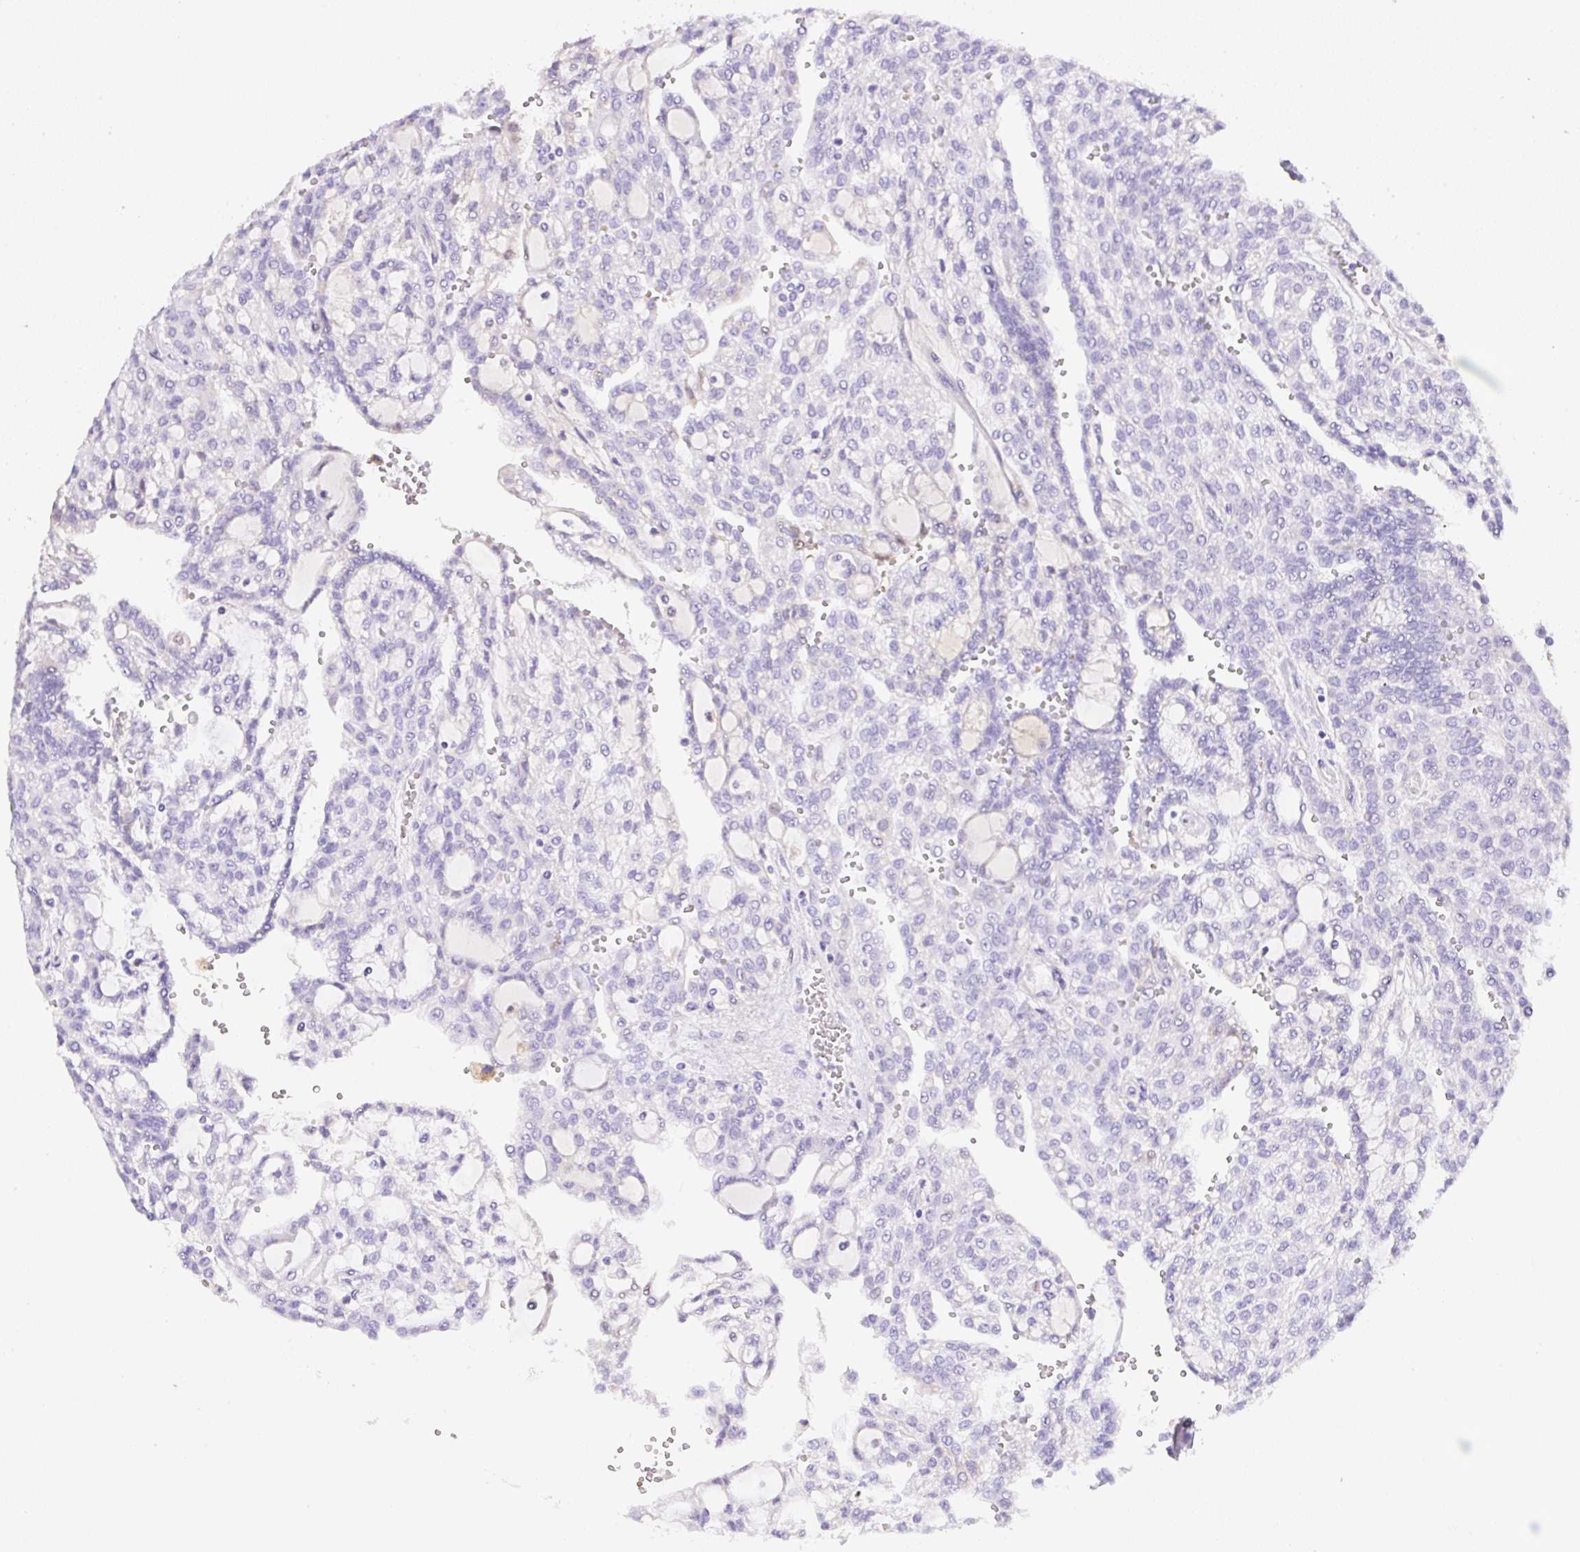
{"staining": {"intensity": "moderate", "quantity": "<25%", "location": "nuclear"}, "tissue": "renal cancer", "cell_type": "Tumor cells", "image_type": "cancer", "snomed": [{"axis": "morphology", "description": "Adenocarcinoma, NOS"}, {"axis": "topography", "description": "Kidney"}], "caption": "Tumor cells exhibit low levels of moderate nuclear staining in about <25% of cells in adenocarcinoma (renal).", "gene": "TDRD15", "patient": {"sex": "male", "age": 63}}